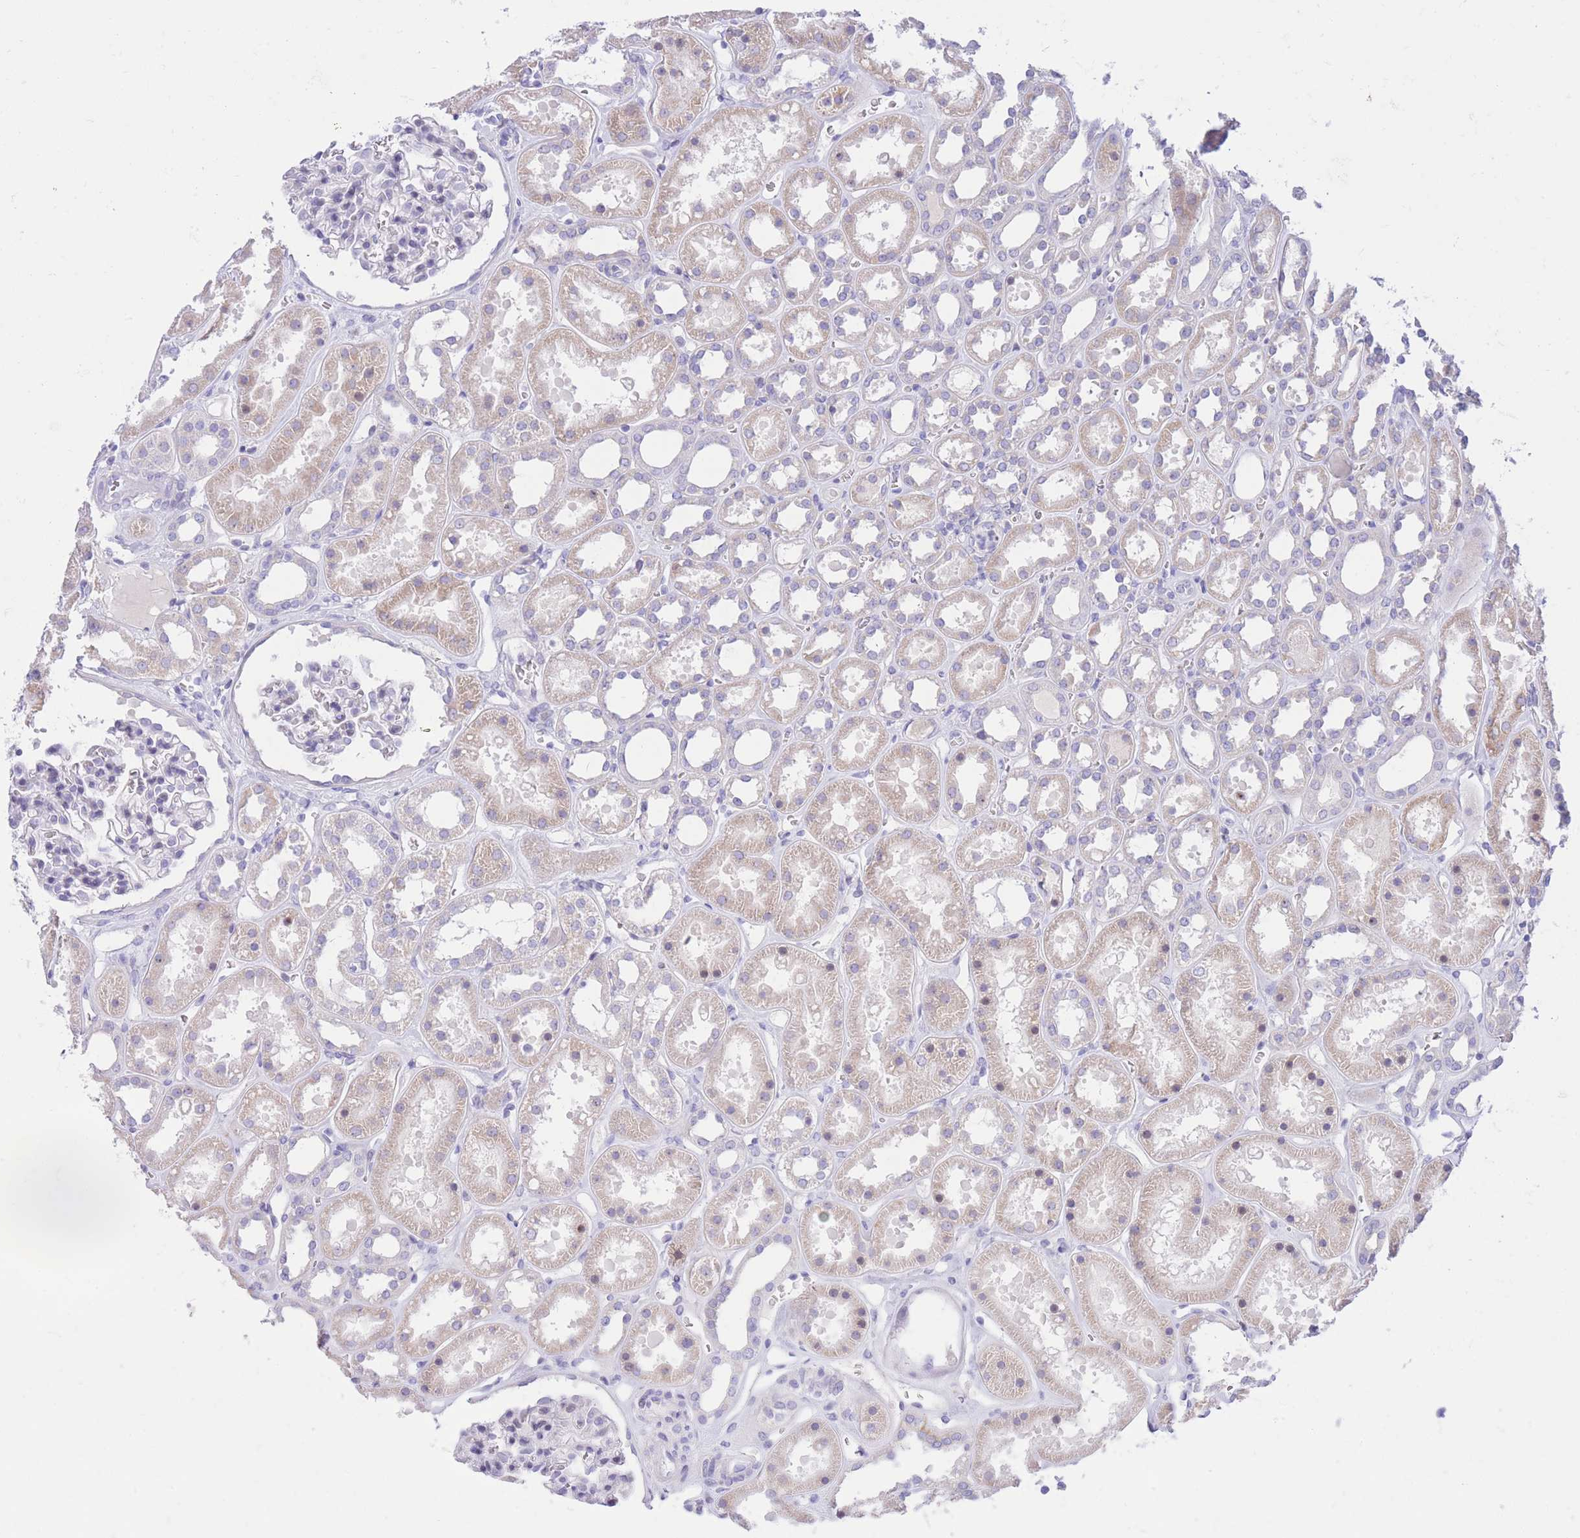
{"staining": {"intensity": "negative", "quantity": "none", "location": "none"}, "tissue": "kidney", "cell_type": "Cells in glomeruli", "image_type": "normal", "snomed": [{"axis": "morphology", "description": "Normal tissue, NOS"}, {"axis": "topography", "description": "Kidney"}], "caption": "This is an immunohistochemistry (IHC) image of normal human kidney. There is no staining in cells in glomeruli.", "gene": "RPL39L", "patient": {"sex": "female", "age": 41}}